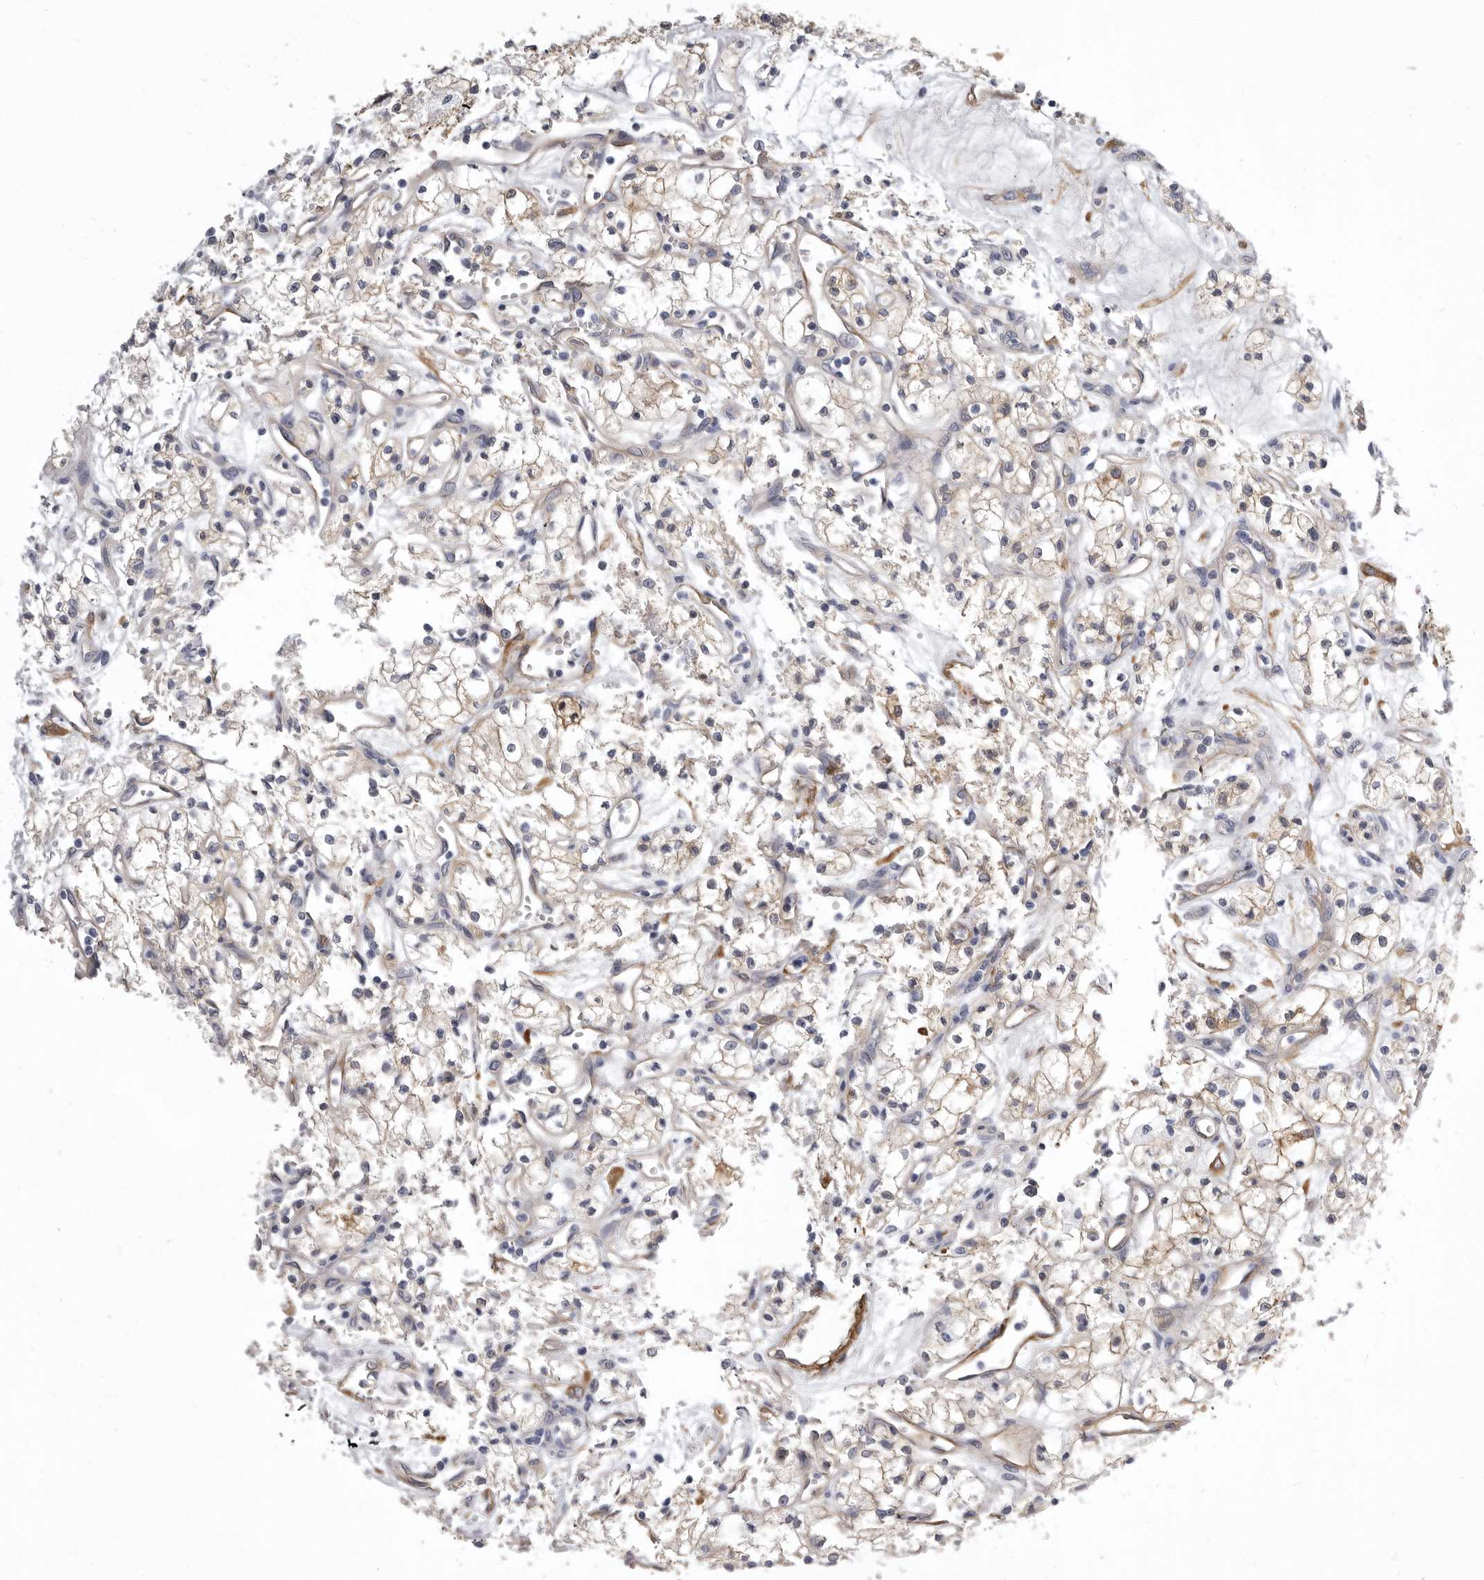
{"staining": {"intensity": "negative", "quantity": "none", "location": "none"}, "tissue": "renal cancer", "cell_type": "Tumor cells", "image_type": "cancer", "snomed": [{"axis": "morphology", "description": "Adenocarcinoma, NOS"}, {"axis": "topography", "description": "Kidney"}], "caption": "High magnification brightfield microscopy of renal cancer (adenocarcinoma) stained with DAB (3,3'-diaminobenzidine) (brown) and counterstained with hematoxylin (blue): tumor cells show no significant expression.", "gene": "ENAH", "patient": {"sex": "male", "age": 59}}